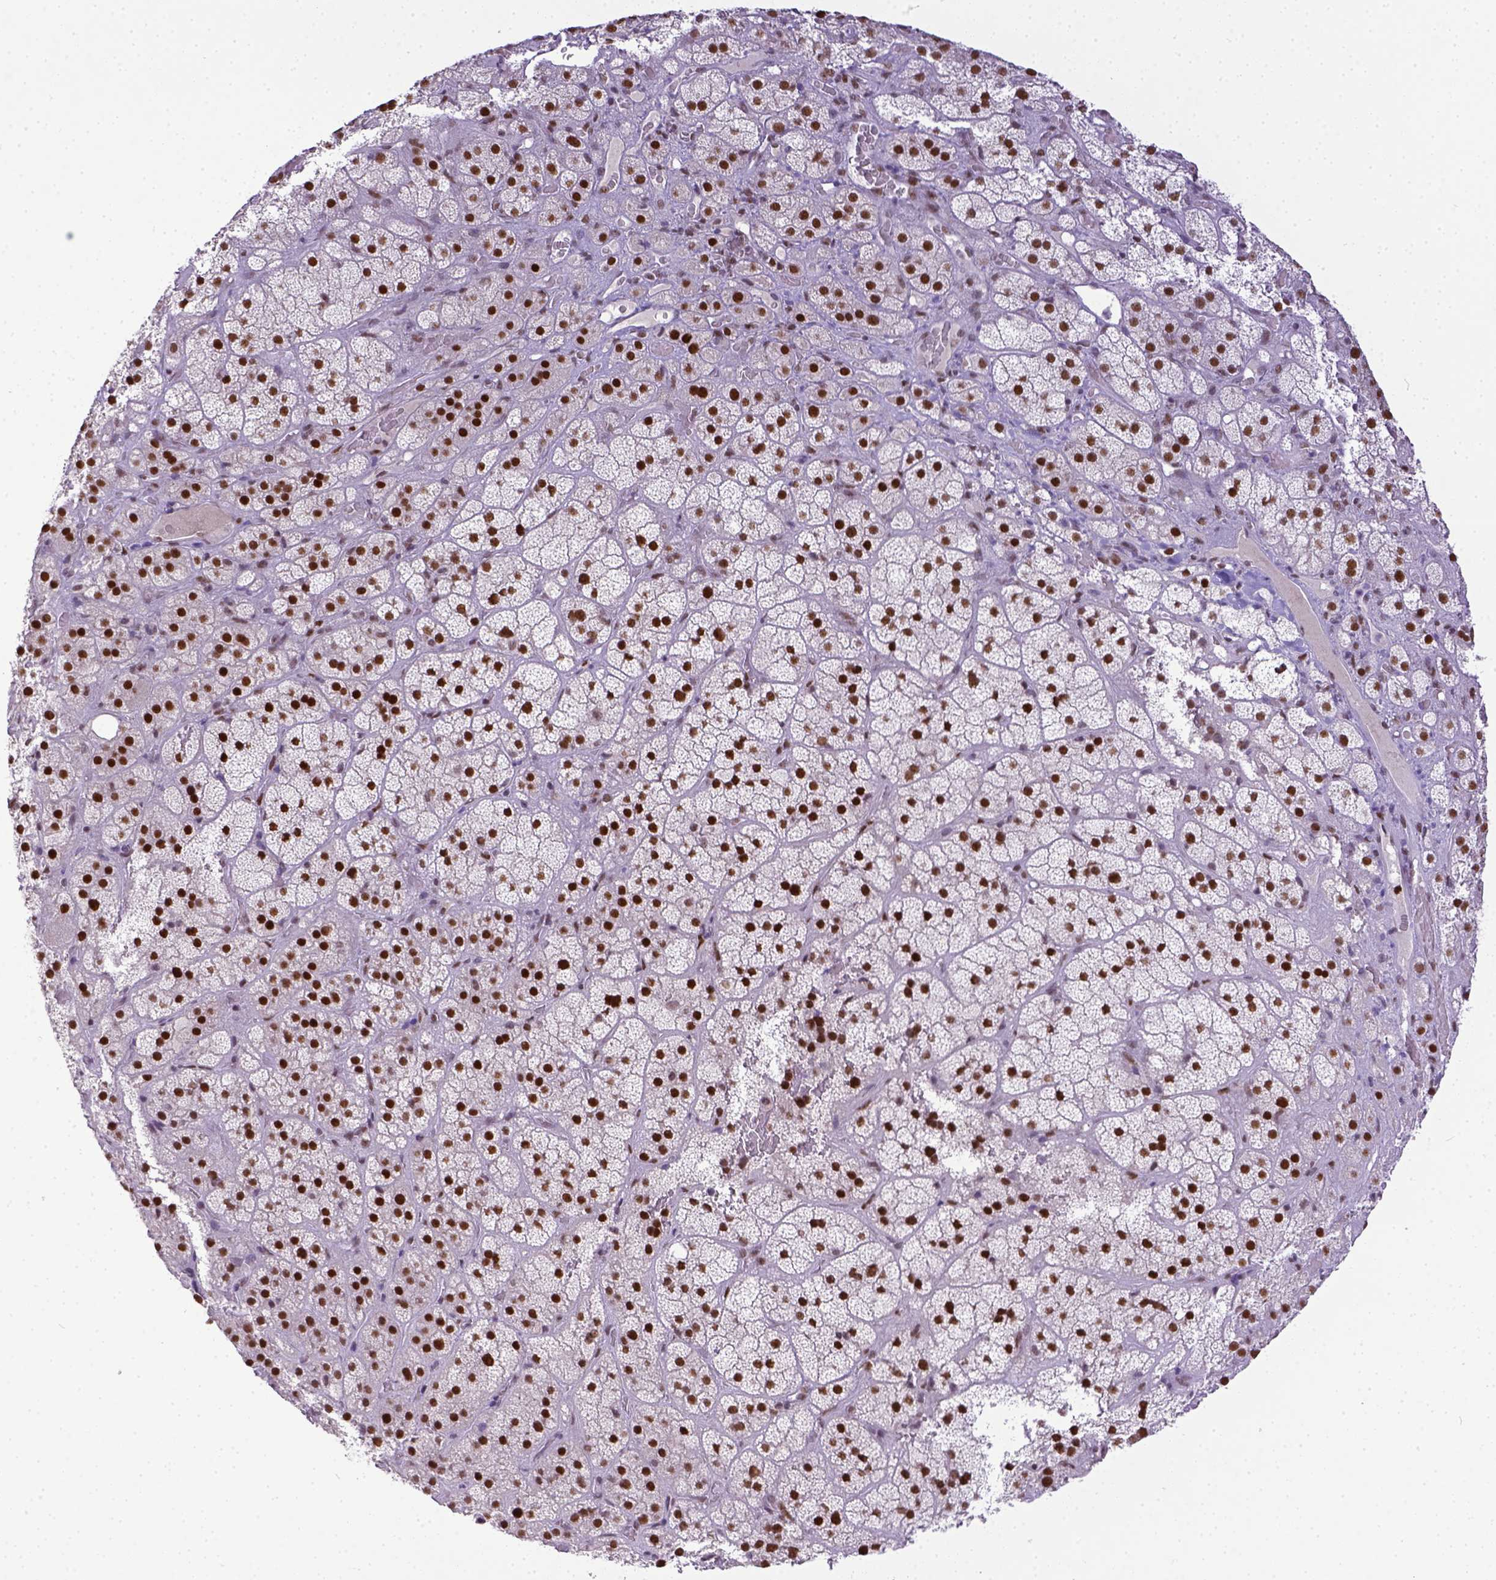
{"staining": {"intensity": "strong", "quantity": ">75%", "location": "nuclear"}, "tissue": "adrenal gland", "cell_type": "Glandular cells", "image_type": "normal", "snomed": [{"axis": "morphology", "description": "Normal tissue, NOS"}, {"axis": "topography", "description": "Adrenal gland"}], "caption": "High-magnification brightfield microscopy of unremarkable adrenal gland stained with DAB (brown) and counterstained with hematoxylin (blue). glandular cells exhibit strong nuclear staining is identified in about>75% of cells. Using DAB (3,3'-diaminobenzidine) (brown) and hematoxylin (blue) stains, captured at high magnification using brightfield microscopy.", "gene": "ERCC1", "patient": {"sex": "male", "age": 57}}